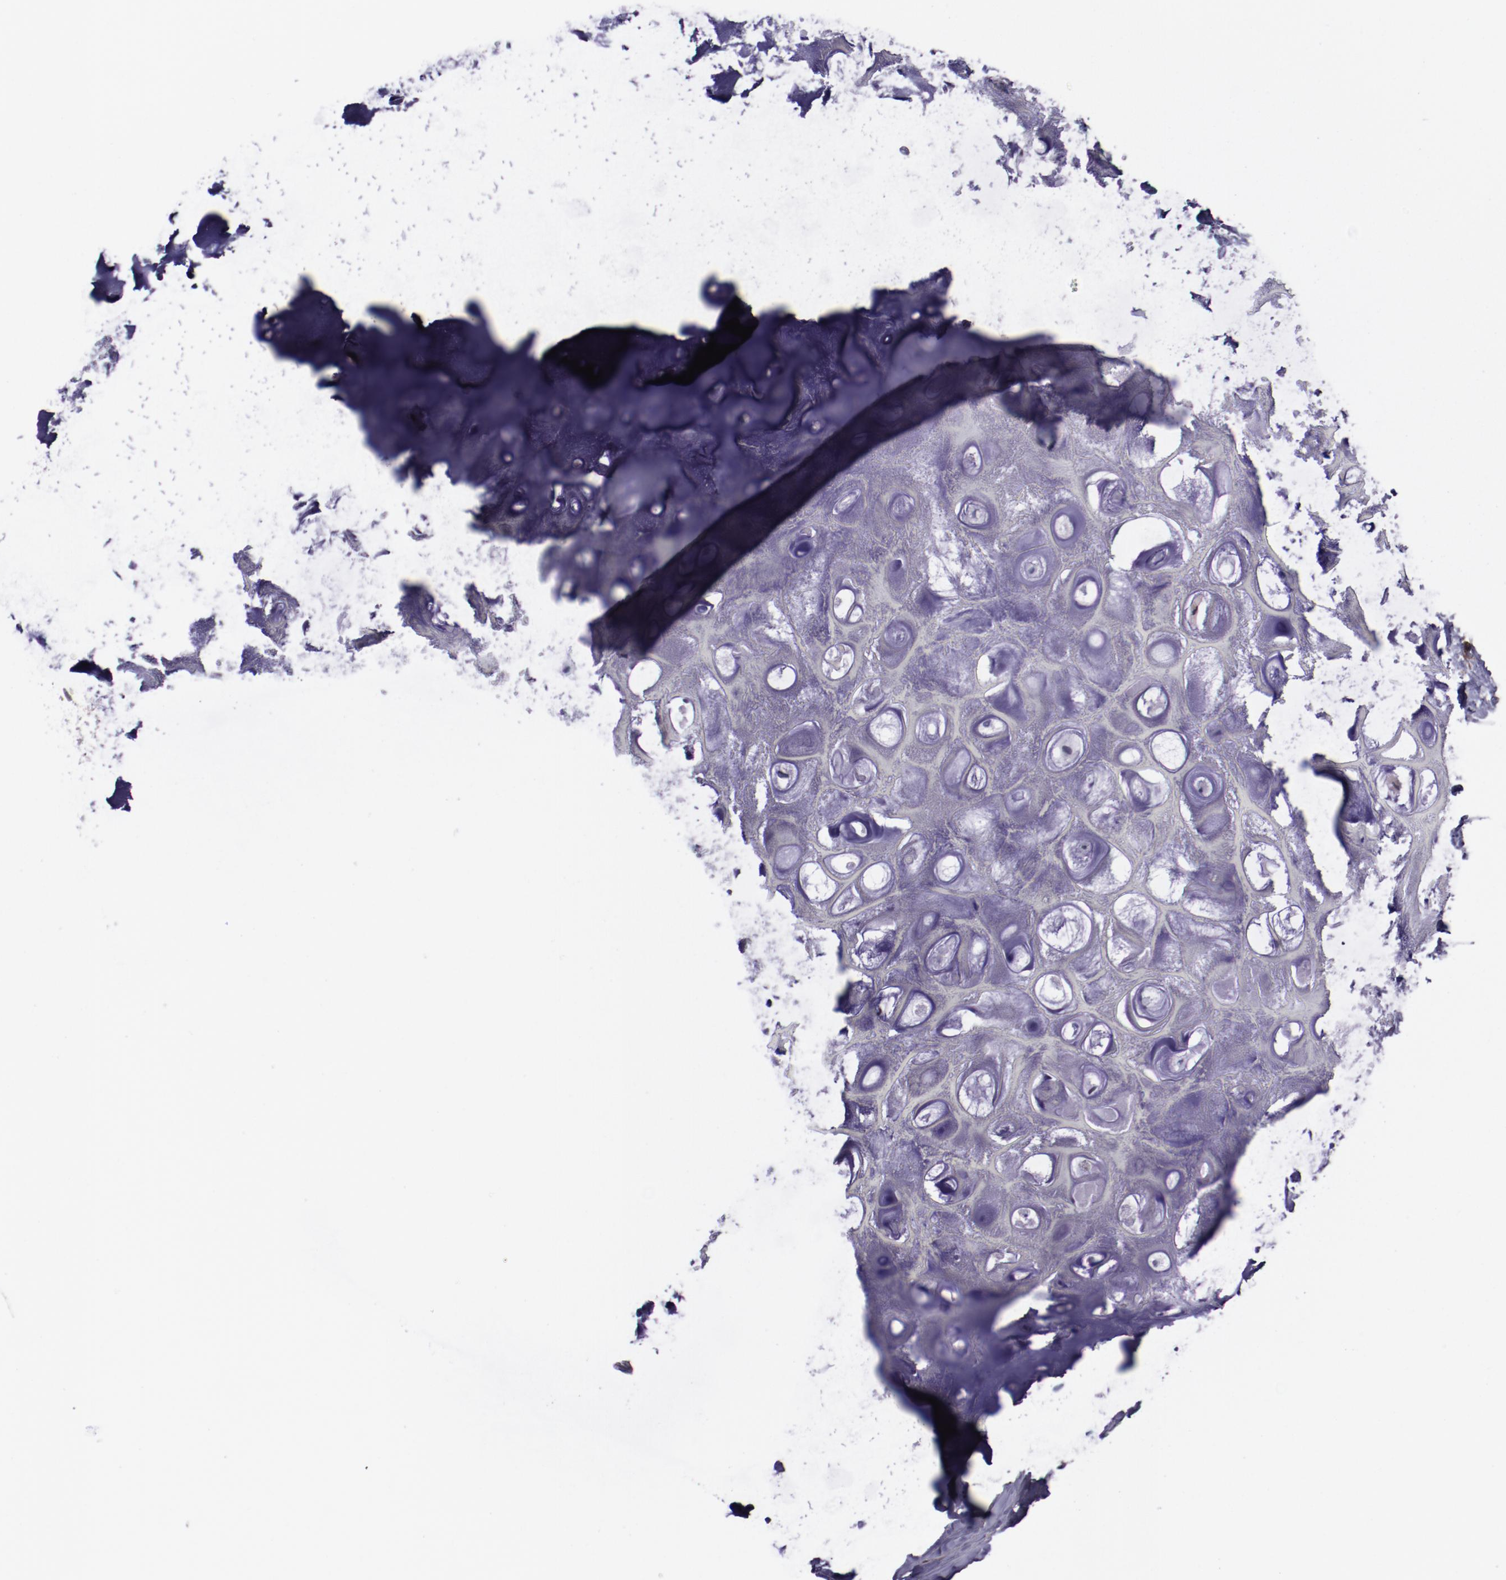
{"staining": {"intensity": "negative", "quantity": "none", "location": "none"}, "tissue": "nasopharynx", "cell_type": "Respiratory epithelial cells", "image_type": "normal", "snomed": [{"axis": "morphology", "description": "Normal tissue, NOS"}, {"axis": "topography", "description": "Nasopharynx"}], "caption": "IHC histopathology image of benign human nasopharynx stained for a protein (brown), which displays no positivity in respiratory epithelial cells.", "gene": "APOH", "patient": {"sex": "male", "age": 56}}